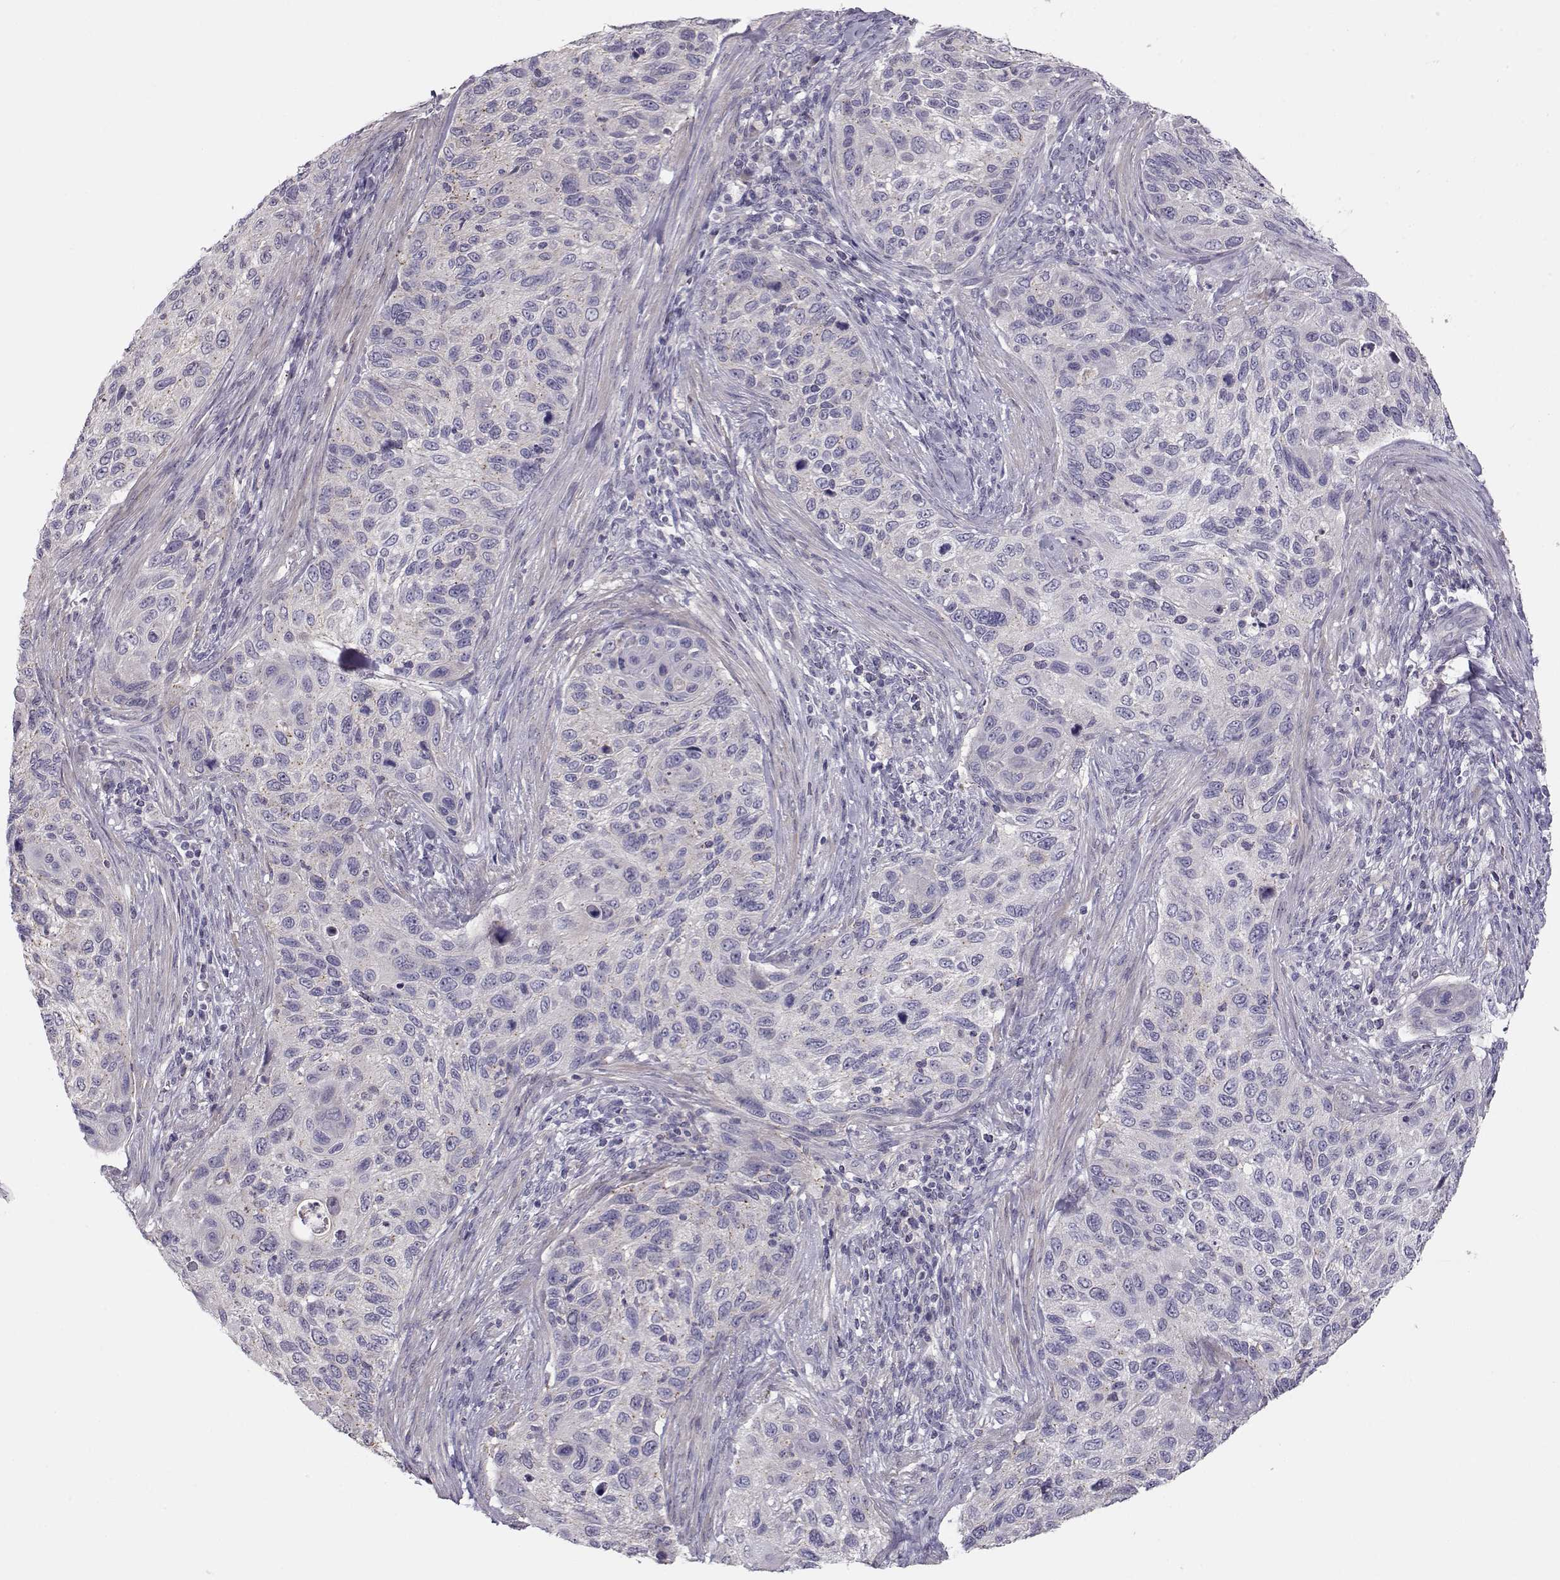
{"staining": {"intensity": "negative", "quantity": "none", "location": "none"}, "tissue": "cervical cancer", "cell_type": "Tumor cells", "image_type": "cancer", "snomed": [{"axis": "morphology", "description": "Squamous cell carcinoma, NOS"}, {"axis": "topography", "description": "Cervix"}], "caption": "This is an IHC histopathology image of squamous cell carcinoma (cervical). There is no expression in tumor cells.", "gene": "GRK1", "patient": {"sex": "female", "age": 70}}